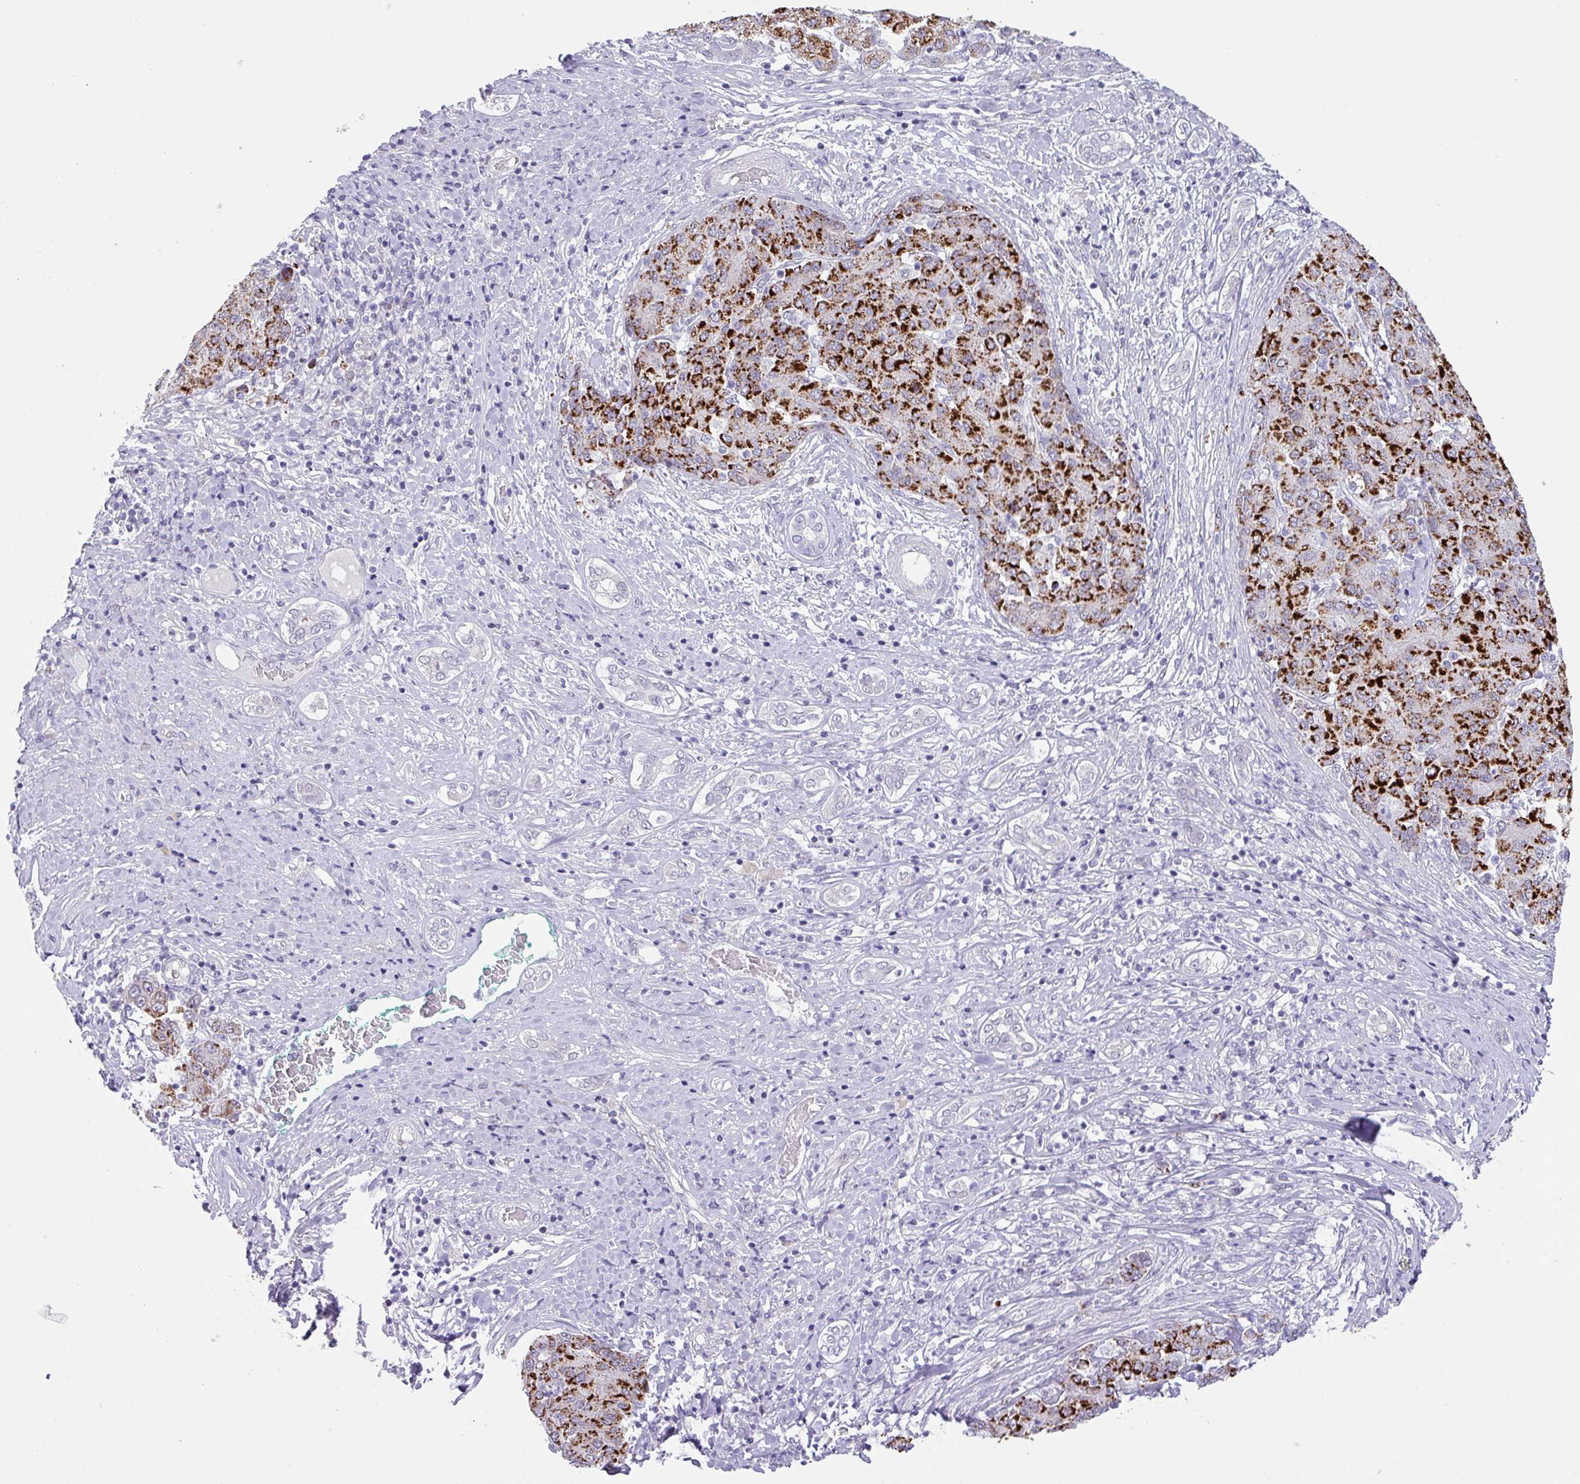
{"staining": {"intensity": "strong", "quantity": ">75%", "location": "cytoplasmic/membranous"}, "tissue": "liver cancer", "cell_type": "Tumor cells", "image_type": "cancer", "snomed": [{"axis": "morphology", "description": "Carcinoma, Hepatocellular, NOS"}, {"axis": "topography", "description": "Liver"}], "caption": "Protein expression analysis of liver cancer shows strong cytoplasmic/membranous staining in approximately >75% of tumor cells.", "gene": "ANKRD13B", "patient": {"sex": "male", "age": 65}}